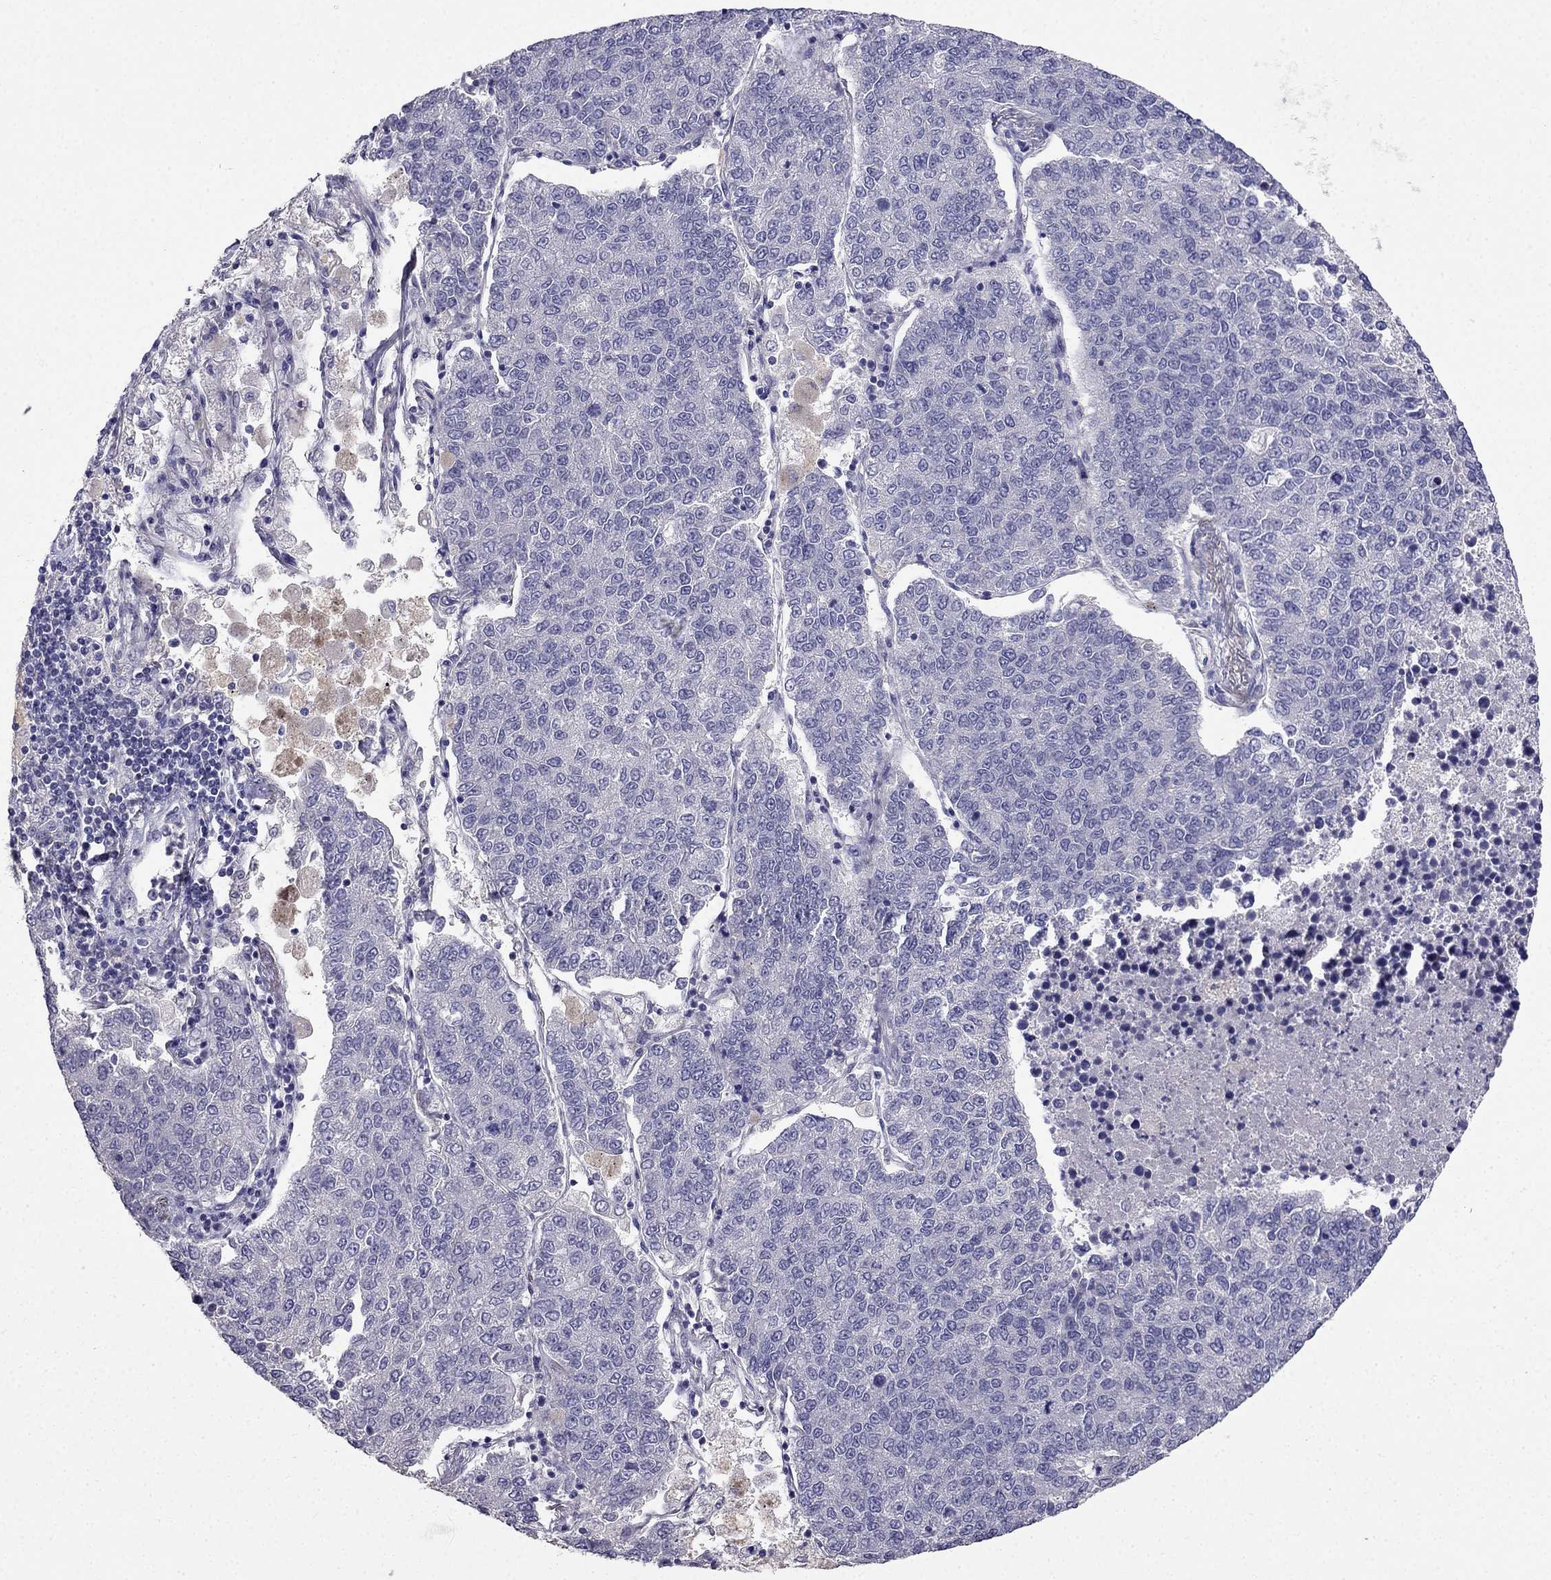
{"staining": {"intensity": "negative", "quantity": "none", "location": "none"}, "tissue": "lung cancer", "cell_type": "Tumor cells", "image_type": "cancer", "snomed": [{"axis": "morphology", "description": "Adenocarcinoma, NOS"}, {"axis": "topography", "description": "Lung"}], "caption": "A histopathology image of lung adenocarcinoma stained for a protein shows no brown staining in tumor cells. (DAB (3,3'-diaminobenzidine) IHC visualized using brightfield microscopy, high magnification).", "gene": "AS3MT", "patient": {"sex": "male", "age": 49}}